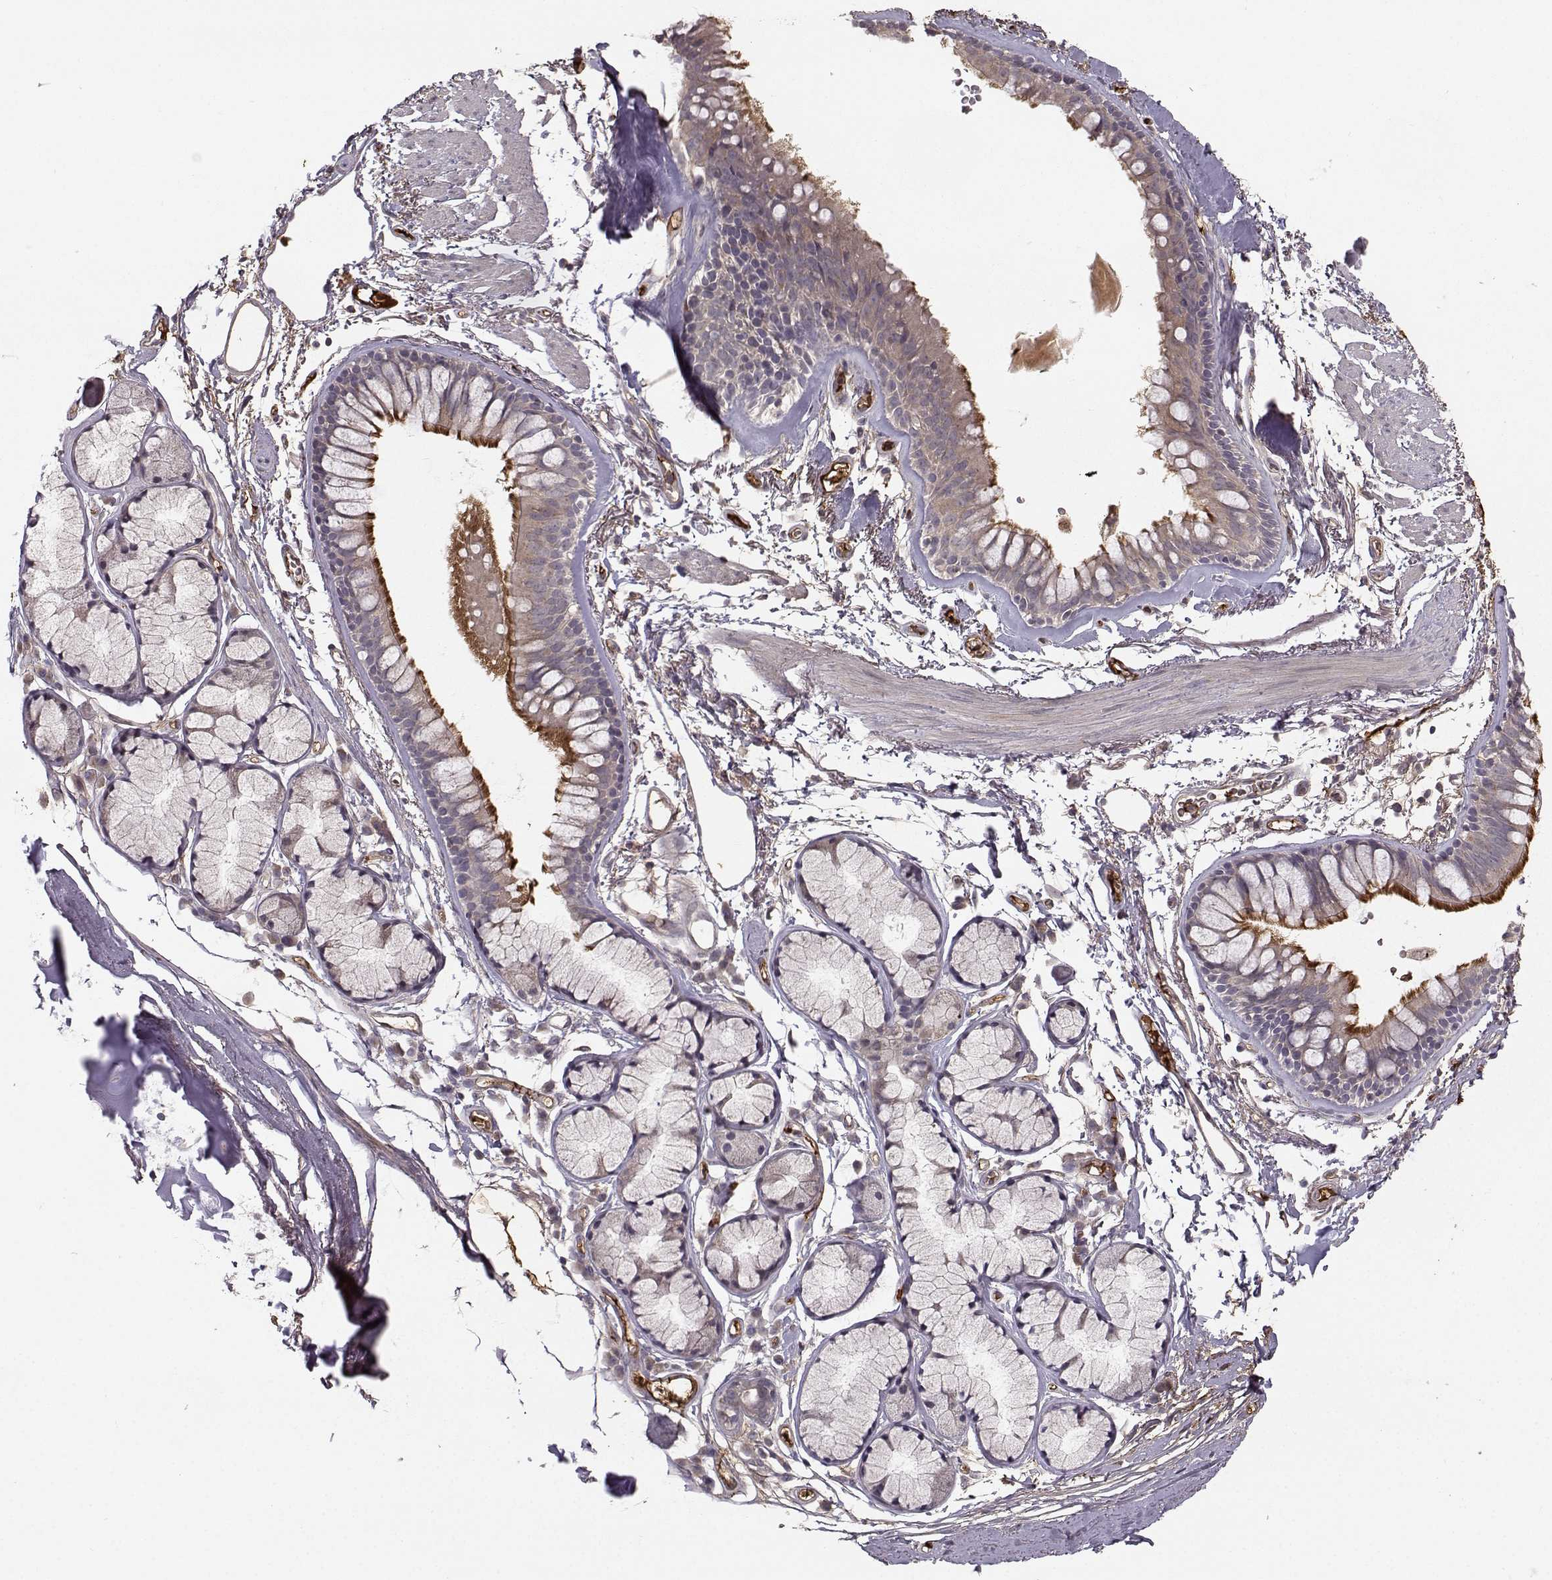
{"staining": {"intensity": "moderate", "quantity": ">75%", "location": "cytoplasmic/membranous"}, "tissue": "bronchus", "cell_type": "Respiratory epithelial cells", "image_type": "normal", "snomed": [{"axis": "morphology", "description": "Normal tissue, NOS"}, {"axis": "morphology", "description": "Squamous cell carcinoma, NOS"}, {"axis": "topography", "description": "Cartilage tissue"}, {"axis": "topography", "description": "Bronchus"}], "caption": "High-magnification brightfield microscopy of unremarkable bronchus stained with DAB (3,3'-diaminobenzidine) (brown) and counterstained with hematoxylin (blue). respiratory epithelial cells exhibit moderate cytoplasmic/membranous positivity is seen in about>75% of cells. The staining is performed using DAB brown chromogen to label protein expression. The nuclei are counter-stained blue using hematoxylin.", "gene": "WNT6", "patient": {"sex": "male", "age": 72}}